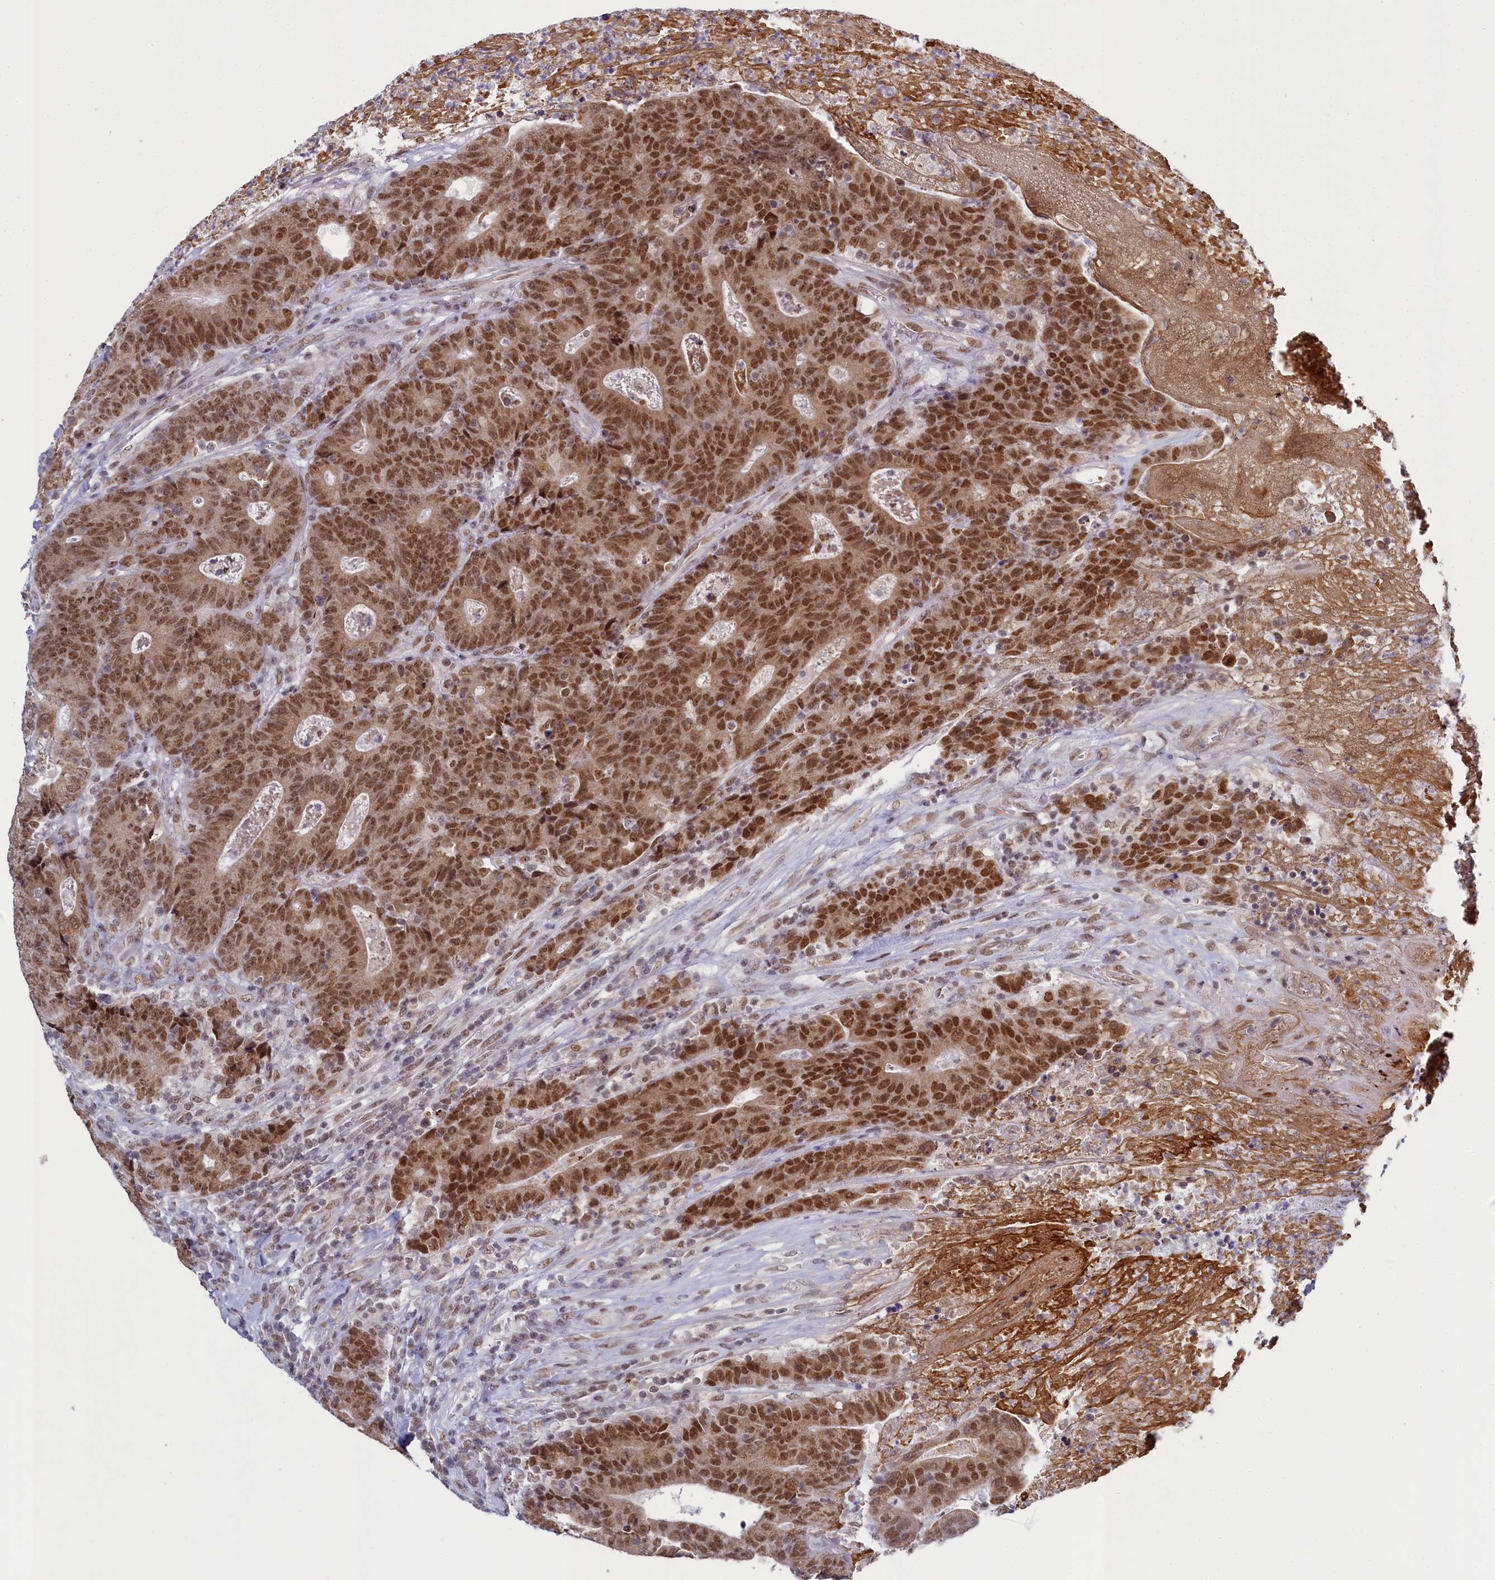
{"staining": {"intensity": "moderate", "quantity": ">75%", "location": "nuclear"}, "tissue": "colorectal cancer", "cell_type": "Tumor cells", "image_type": "cancer", "snomed": [{"axis": "morphology", "description": "Adenocarcinoma, NOS"}, {"axis": "topography", "description": "Colon"}], "caption": "Human adenocarcinoma (colorectal) stained for a protein (brown) shows moderate nuclear positive positivity in approximately >75% of tumor cells.", "gene": "PPHLN1", "patient": {"sex": "female", "age": 75}}